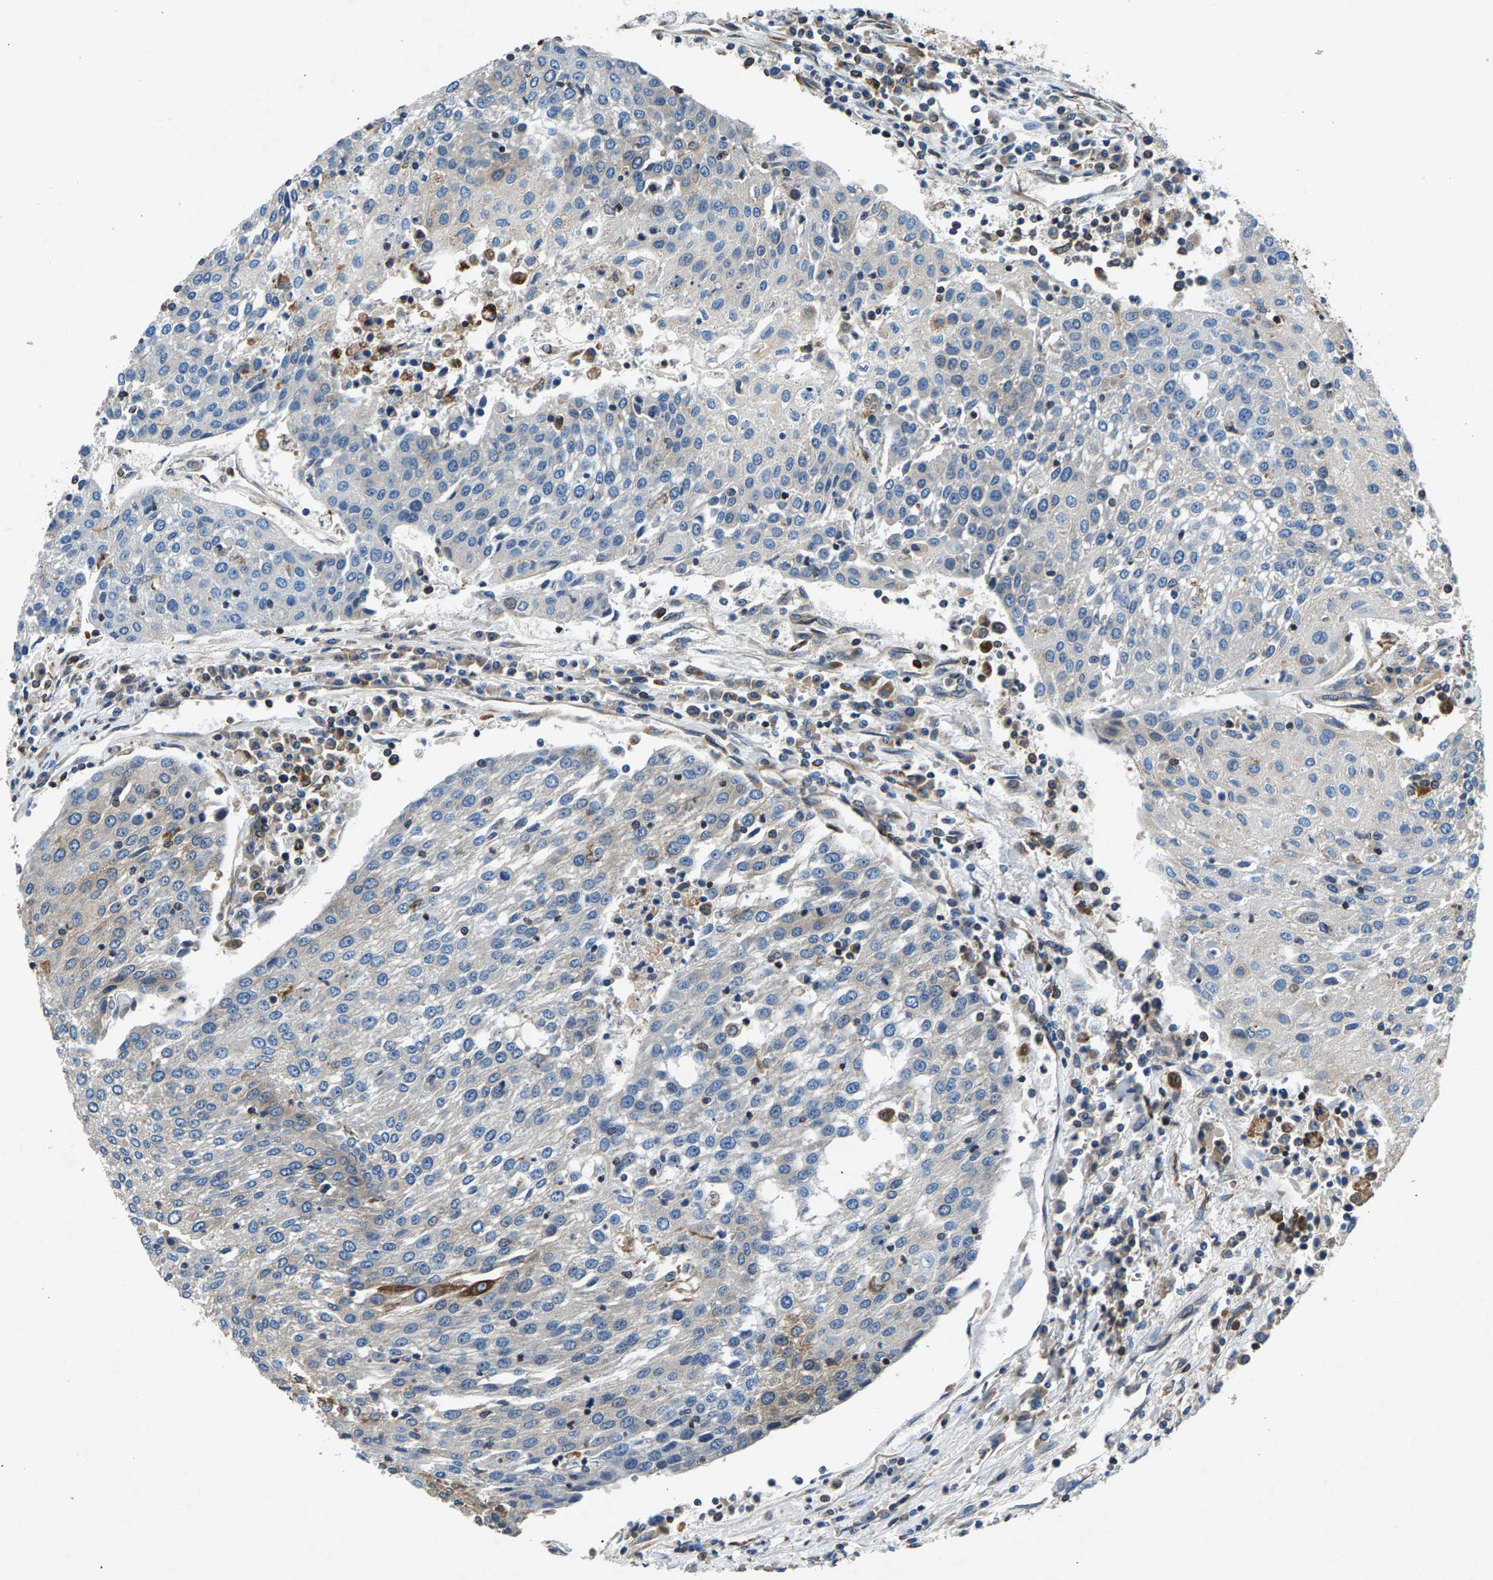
{"staining": {"intensity": "weak", "quantity": "<25%", "location": "cytoplasmic/membranous"}, "tissue": "urothelial cancer", "cell_type": "Tumor cells", "image_type": "cancer", "snomed": [{"axis": "morphology", "description": "Urothelial carcinoma, High grade"}, {"axis": "topography", "description": "Urinary bladder"}], "caption": "IHC histopathology image of urothelial cancer stained for a protein (brown), which shows no expression in tumor cells.", "gene": "LPCAT1", "patient": {"sex": "female", "age": 85}}